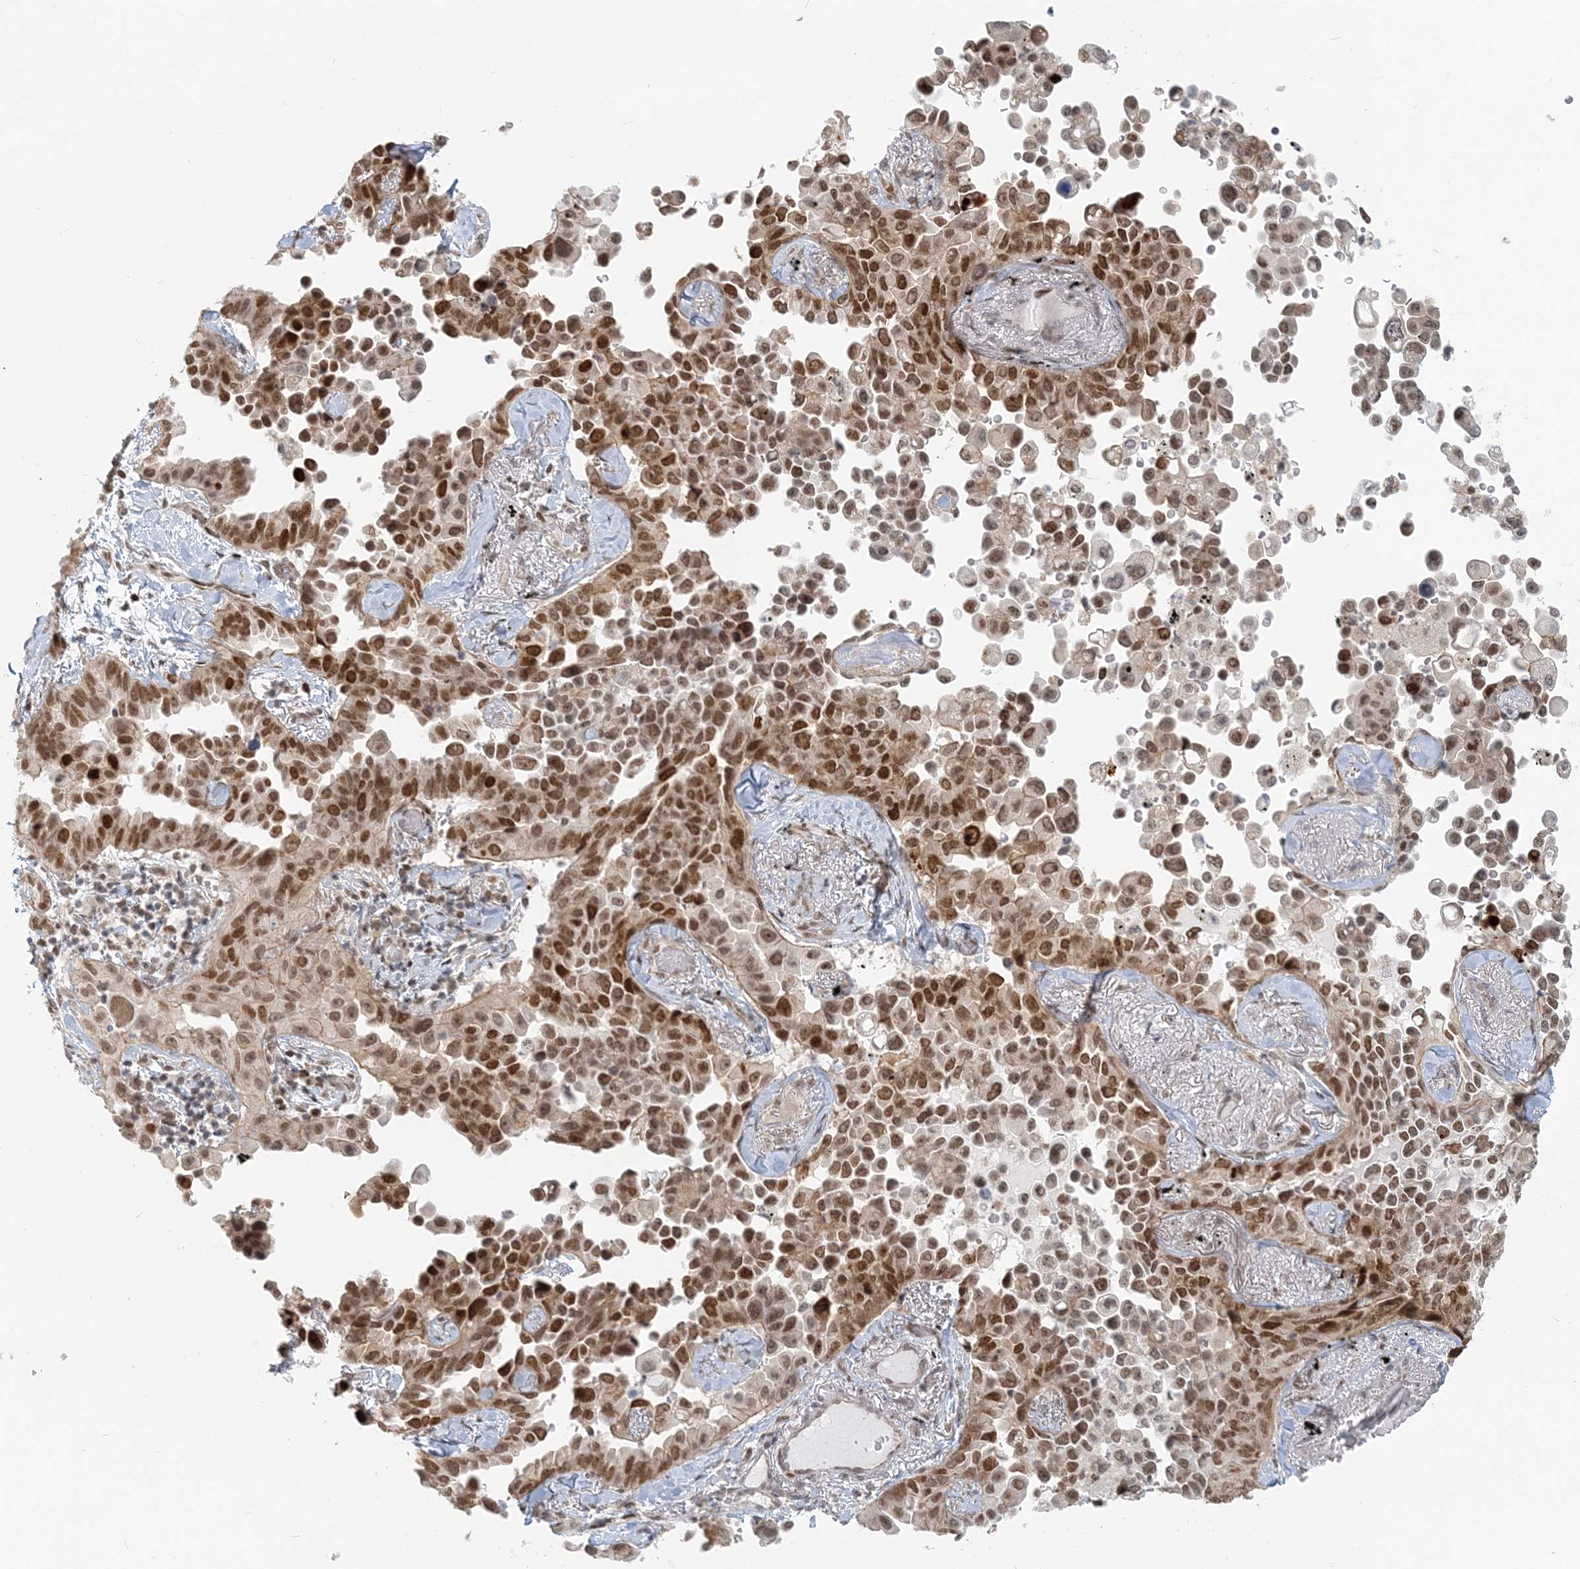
{"staining": {"intensity": "moderate", "quantity": ">75%", "location": "nuclear"}, "tissue": "lung cancer", "cell_type": "Tumor cells", "image_type": "cancer", "snomed": [{"axis": "morphology", "description": "Adenocarcinoma, NOS"}, {"axis": "topography", "description": "Lung"}], "caption": "A brown stain shows moderate nuclear expression of a protein in human lung adenocarcinoma tumor cells.", "gene": "BAZ1B", "patient": {"sex": "female", "age": 67}}